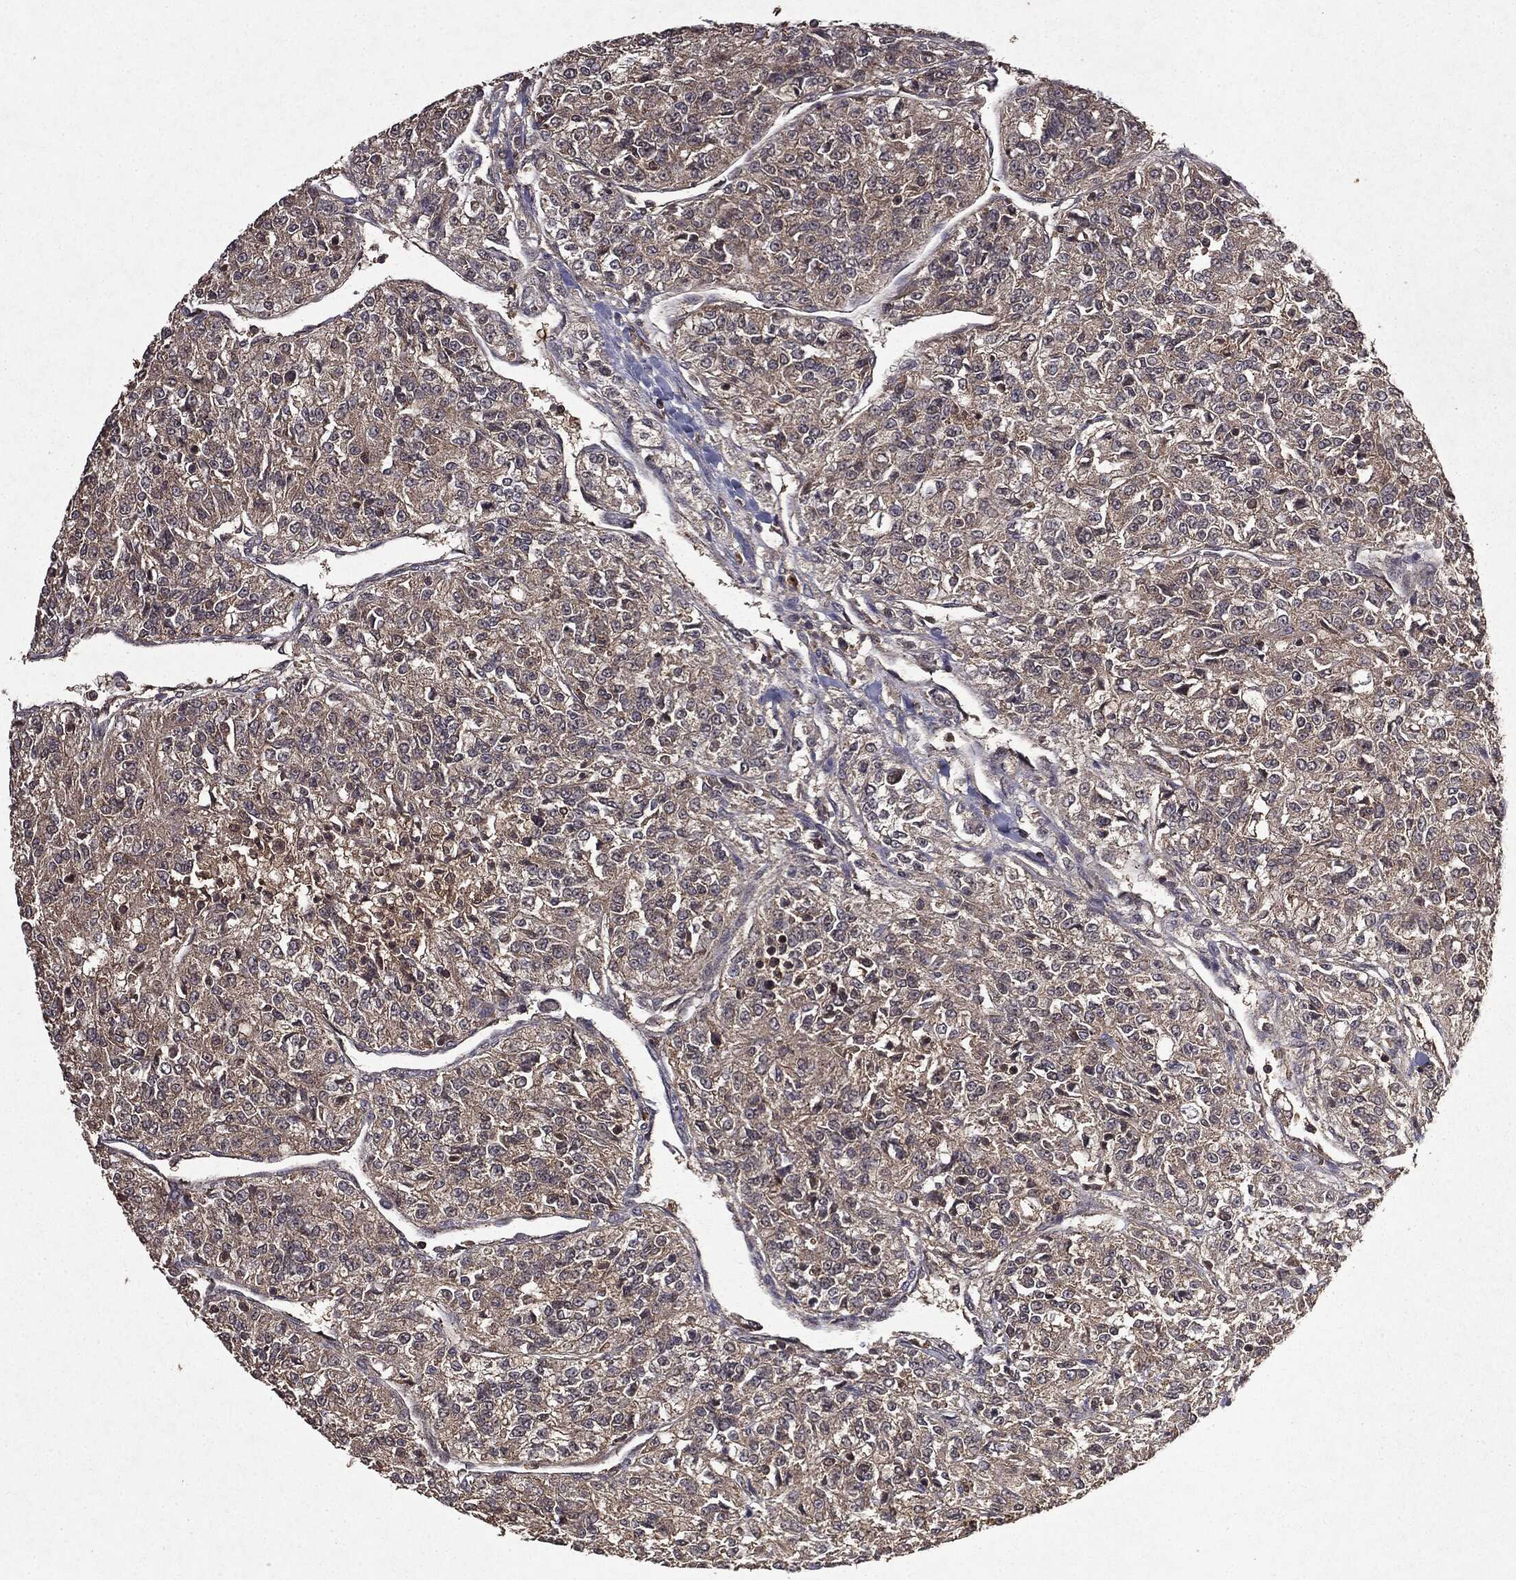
{"staining": {"intensity": "negative", "quantity": "none", "location": "none"}, "tissue": "renal cancer", "cell_type": "Tumor cells", "image_type": "cancer", "snomed": [{"axis": "morphology", "description": "Adenocarcinoma, NOS"}, {"axis": "topography", "description": "Kidney"}], "caption": "The histopathology image exhibits no significant expression in tumor cells of renal cancer (adenocarcinoma). (Stains: DAB (3,3'-diaminobenzidine) IHC with hematoxylin counter stain, Microscopy: brightfield microscopy at high magnification).", "gene": "MTOR", "patient": {"sex": "female", "age": 63}}